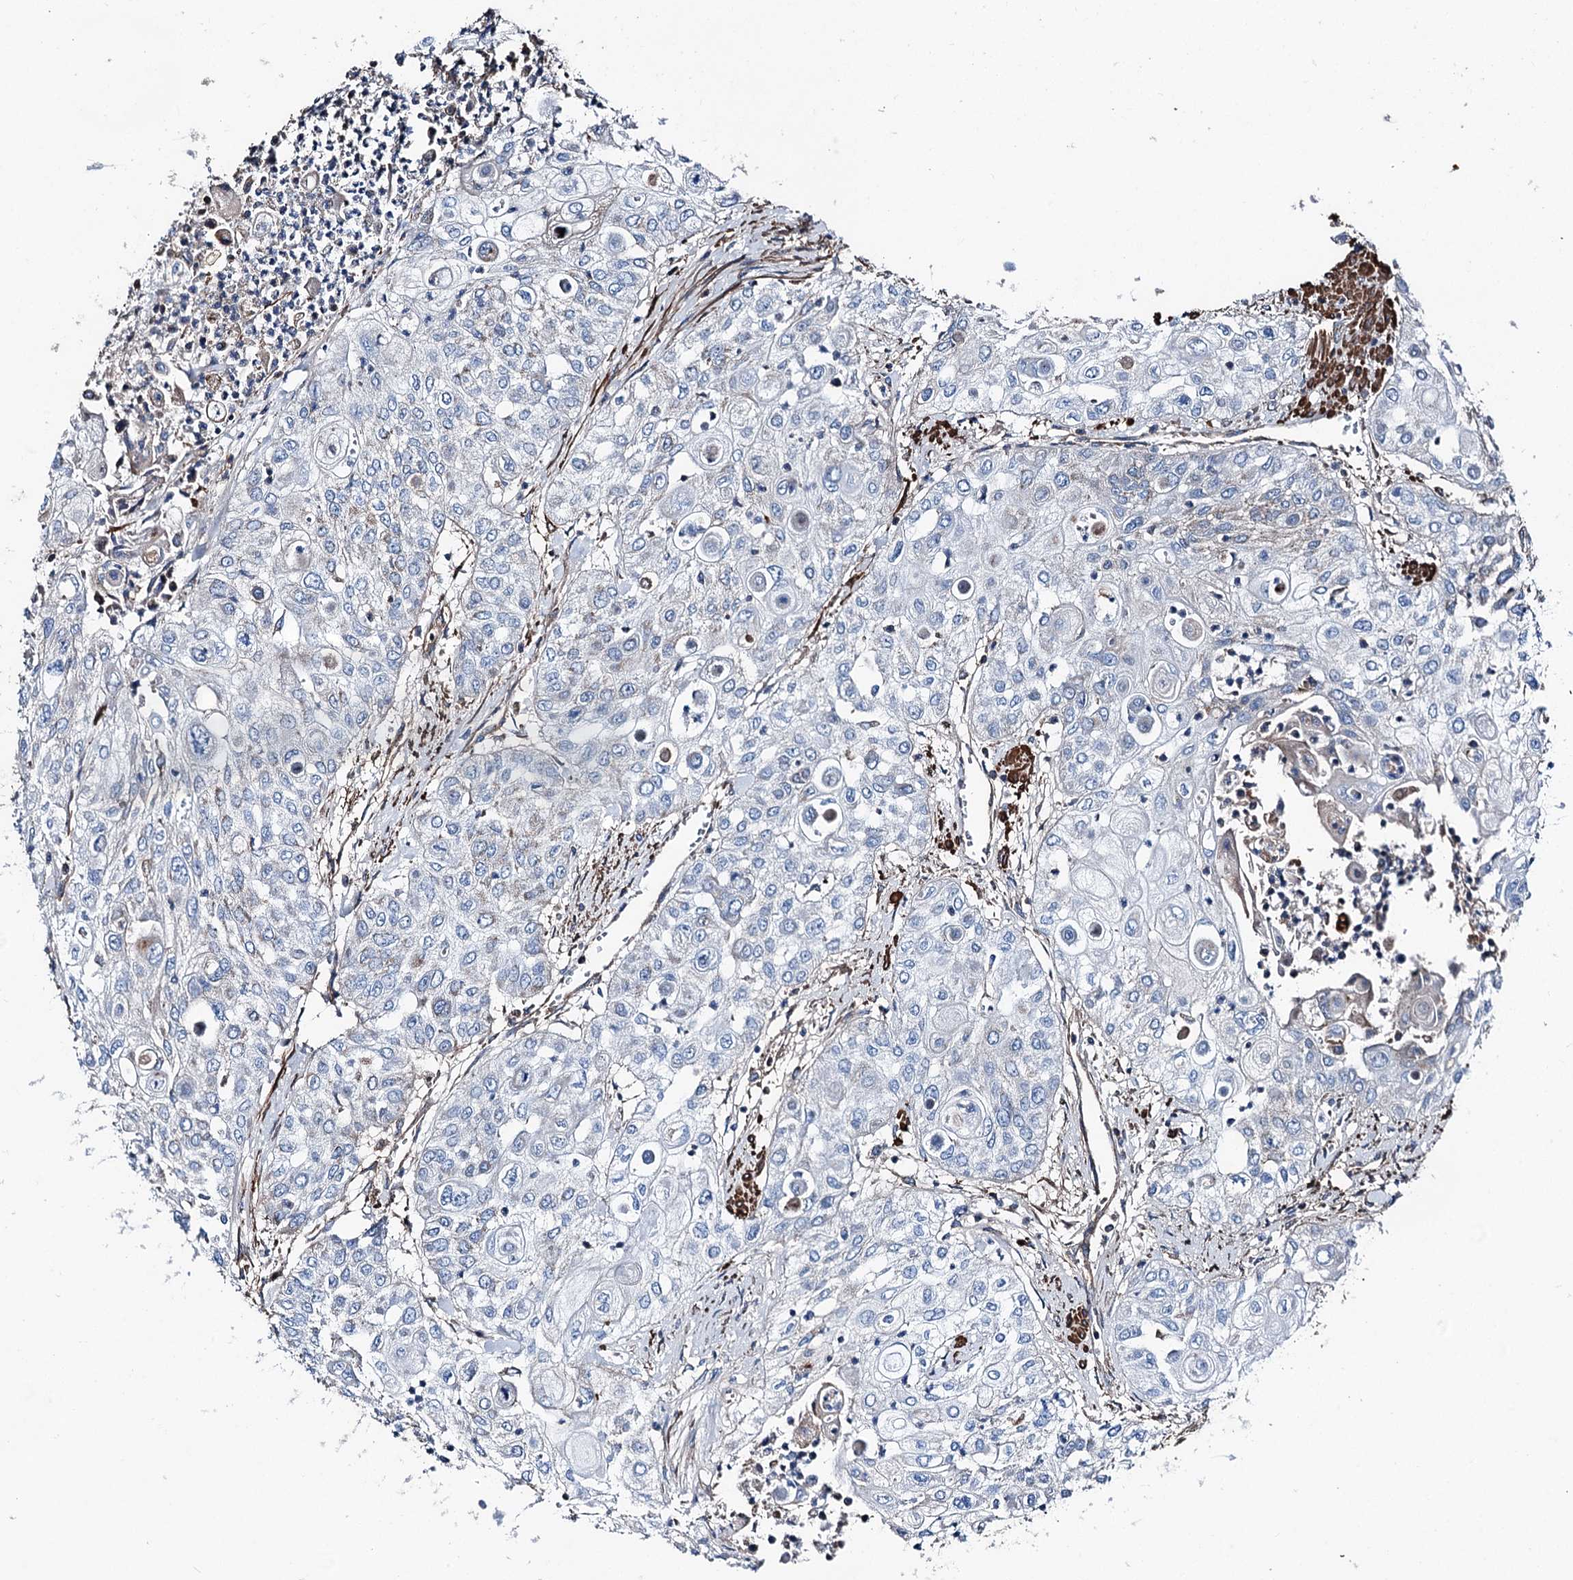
{"staining": {"intensity": "negative", "quantity": "none", "location": "none"}, "tissue": "urothelial cancer", "cell_type": "Tumor cells", "image_type": "cancer", "snomed": [{"axis": "morphology", "description": "Urothelial carcinoma, High grade"}, {"axis": "topography", "description": "Urinary bladder"}], "caption": "There is no significant expression in tumor cells of urothelial cancer.", "gene": "DDIAS", "patient": {"sex": "female", "age": 79}}